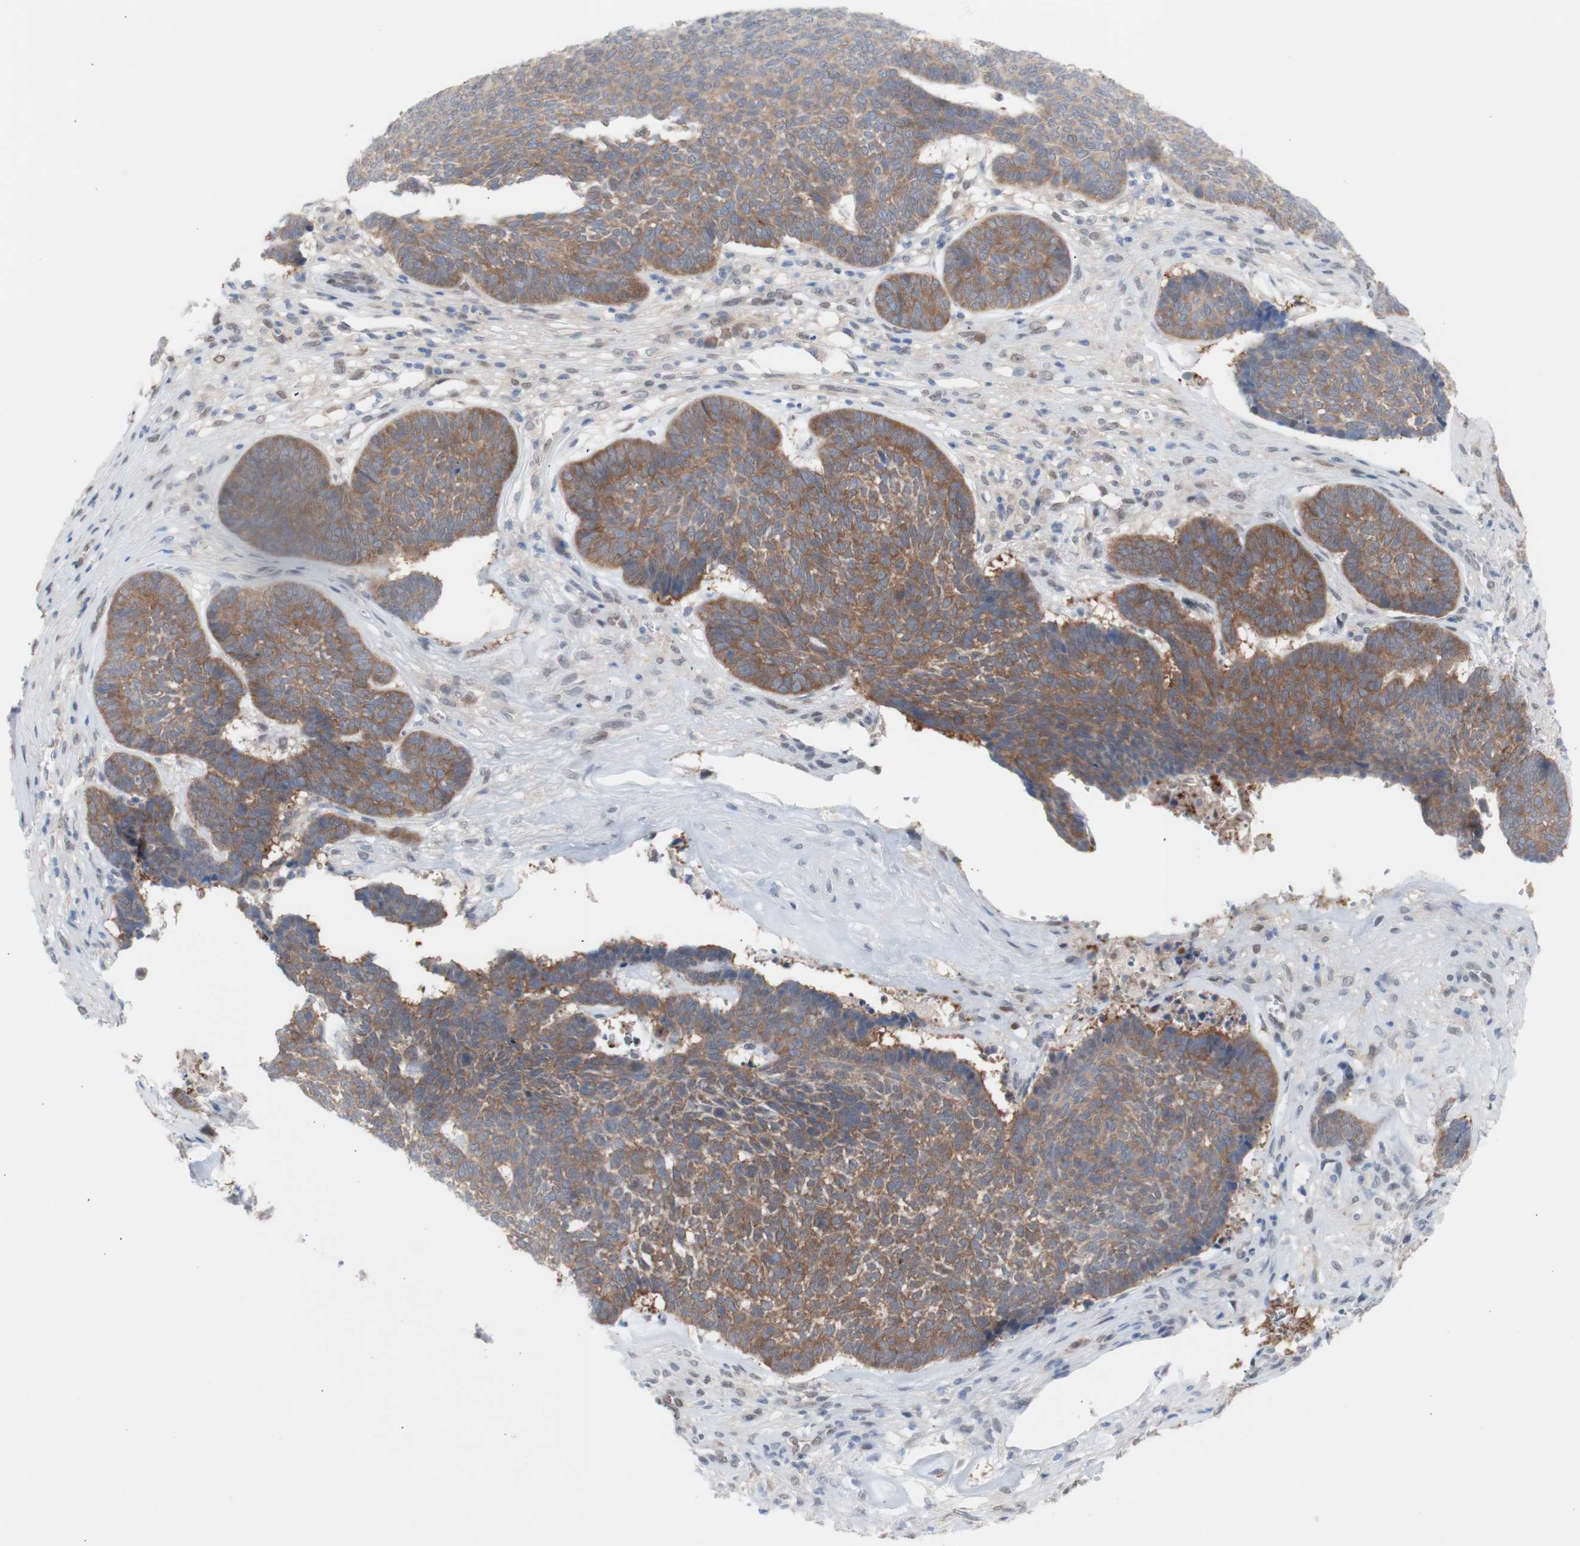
{"staining": {"intensity": "moderate", "quantity": "25%-75%", "location": "cytoplasmic/membranous"}, "tissue": "skin cancer", "cell_type": "Tumor cells", "image_type": "cancer", "snomed": [{"axis": "morphology", "description": "Basal cell carcinoma"}, {"axis": "topography", "description": "Skin"}], "caption": "Immunohistochemistry (DAB (3,3'-diaminobenzidine)) staining of human skin cancer (basal cell carcinoma) demonstrates moderate cytoplasmic/membranous protein expression in about 25%-75% of tumor cells.", "gene": "PRMT5", "patient": {"sex": "male", "age": 84}}